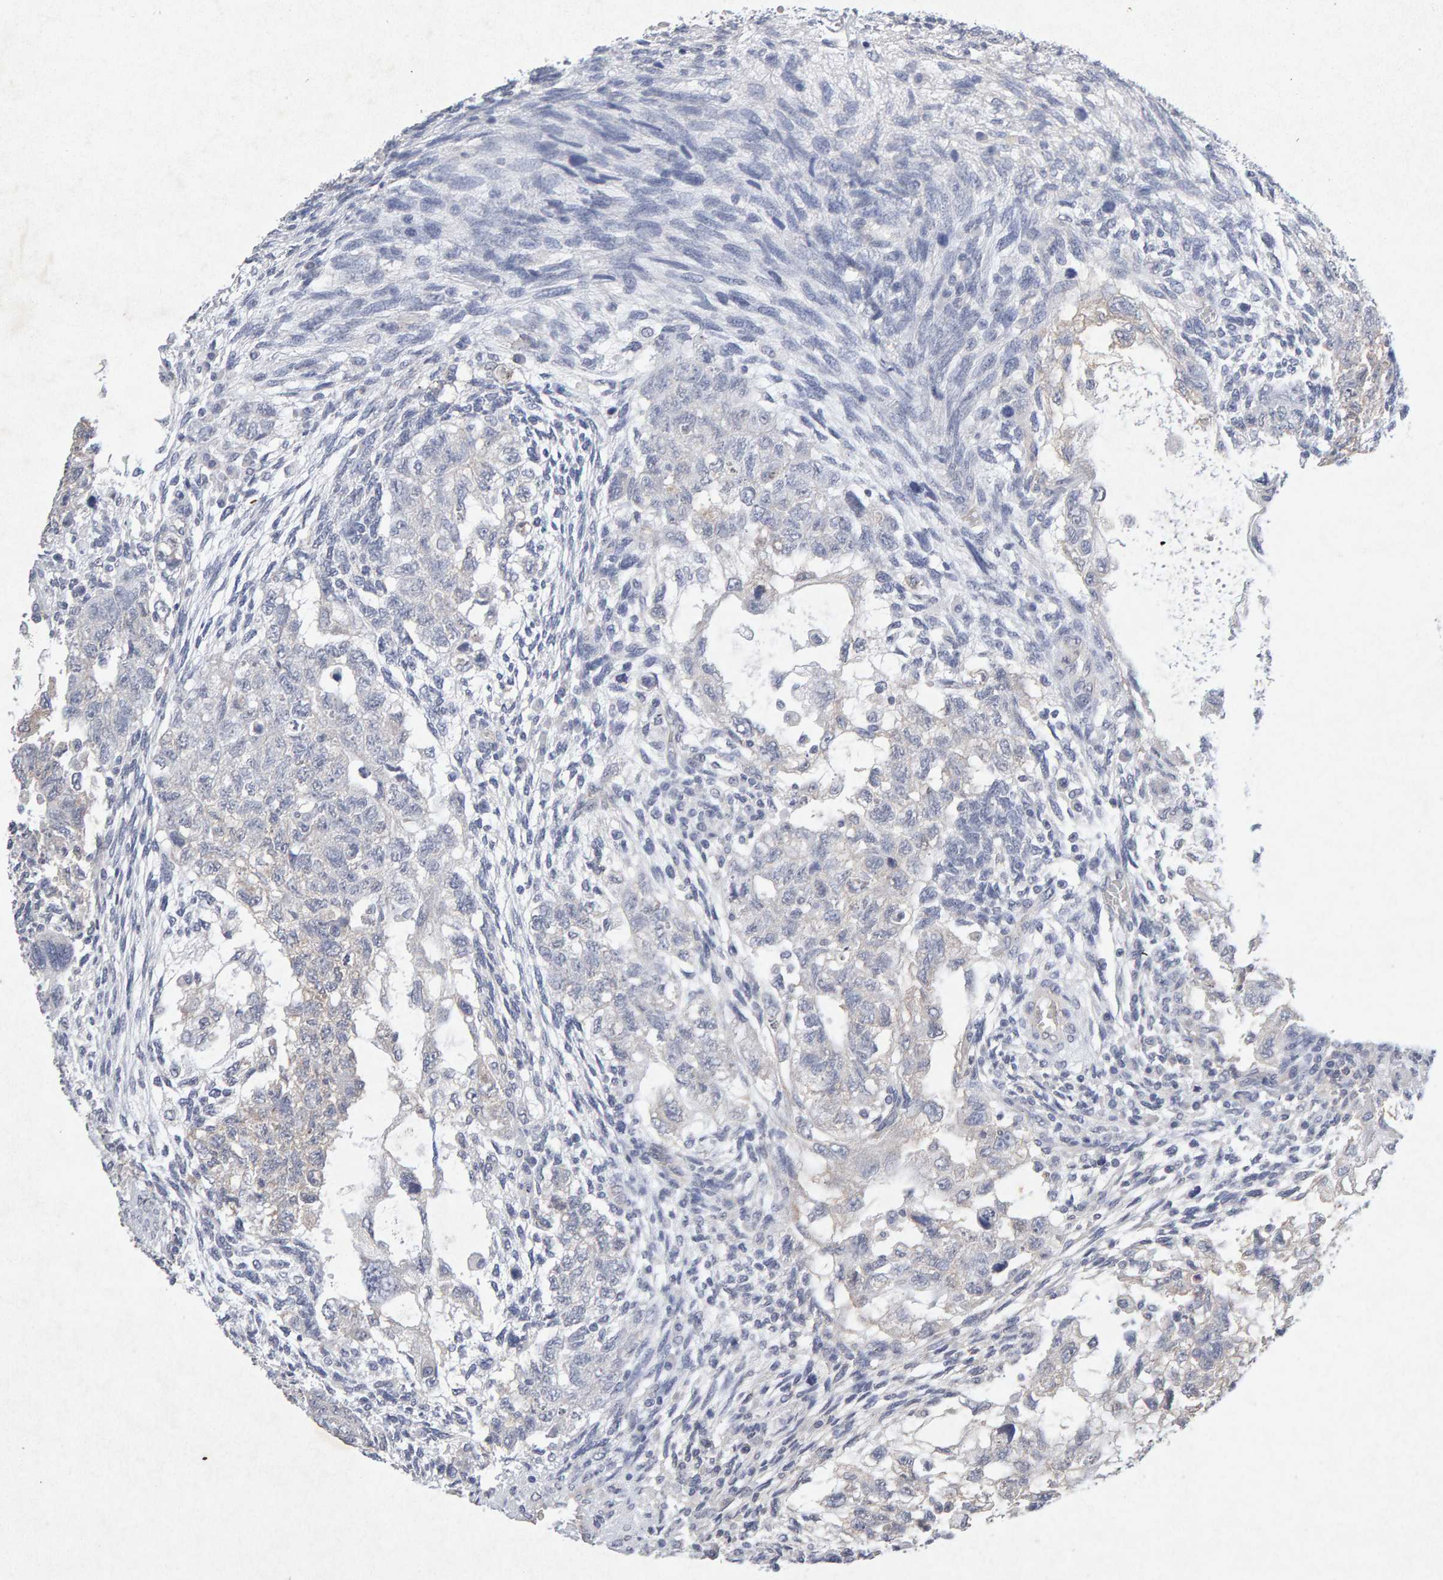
{"staining": {"intensity": "negative", "quantity": "none", "location": "none"}, "tissue": "testis cancer", "cell_type": "Tumor cells", "image_type": "cancer", "snomed": [{"axis": "morphology", "description": "Normal tissue, NOS"}, {"axis": "morphology", "description": "Carcinoma, Embryonal, NOS"}, {"axis": "topography", "description": "Testis"}], "caption": "Tumor cells are negative for protein expression in human testis embryonal carcinoma.", "gene": "PTPRM", "patient": {"sex": "male", "age": 36}}